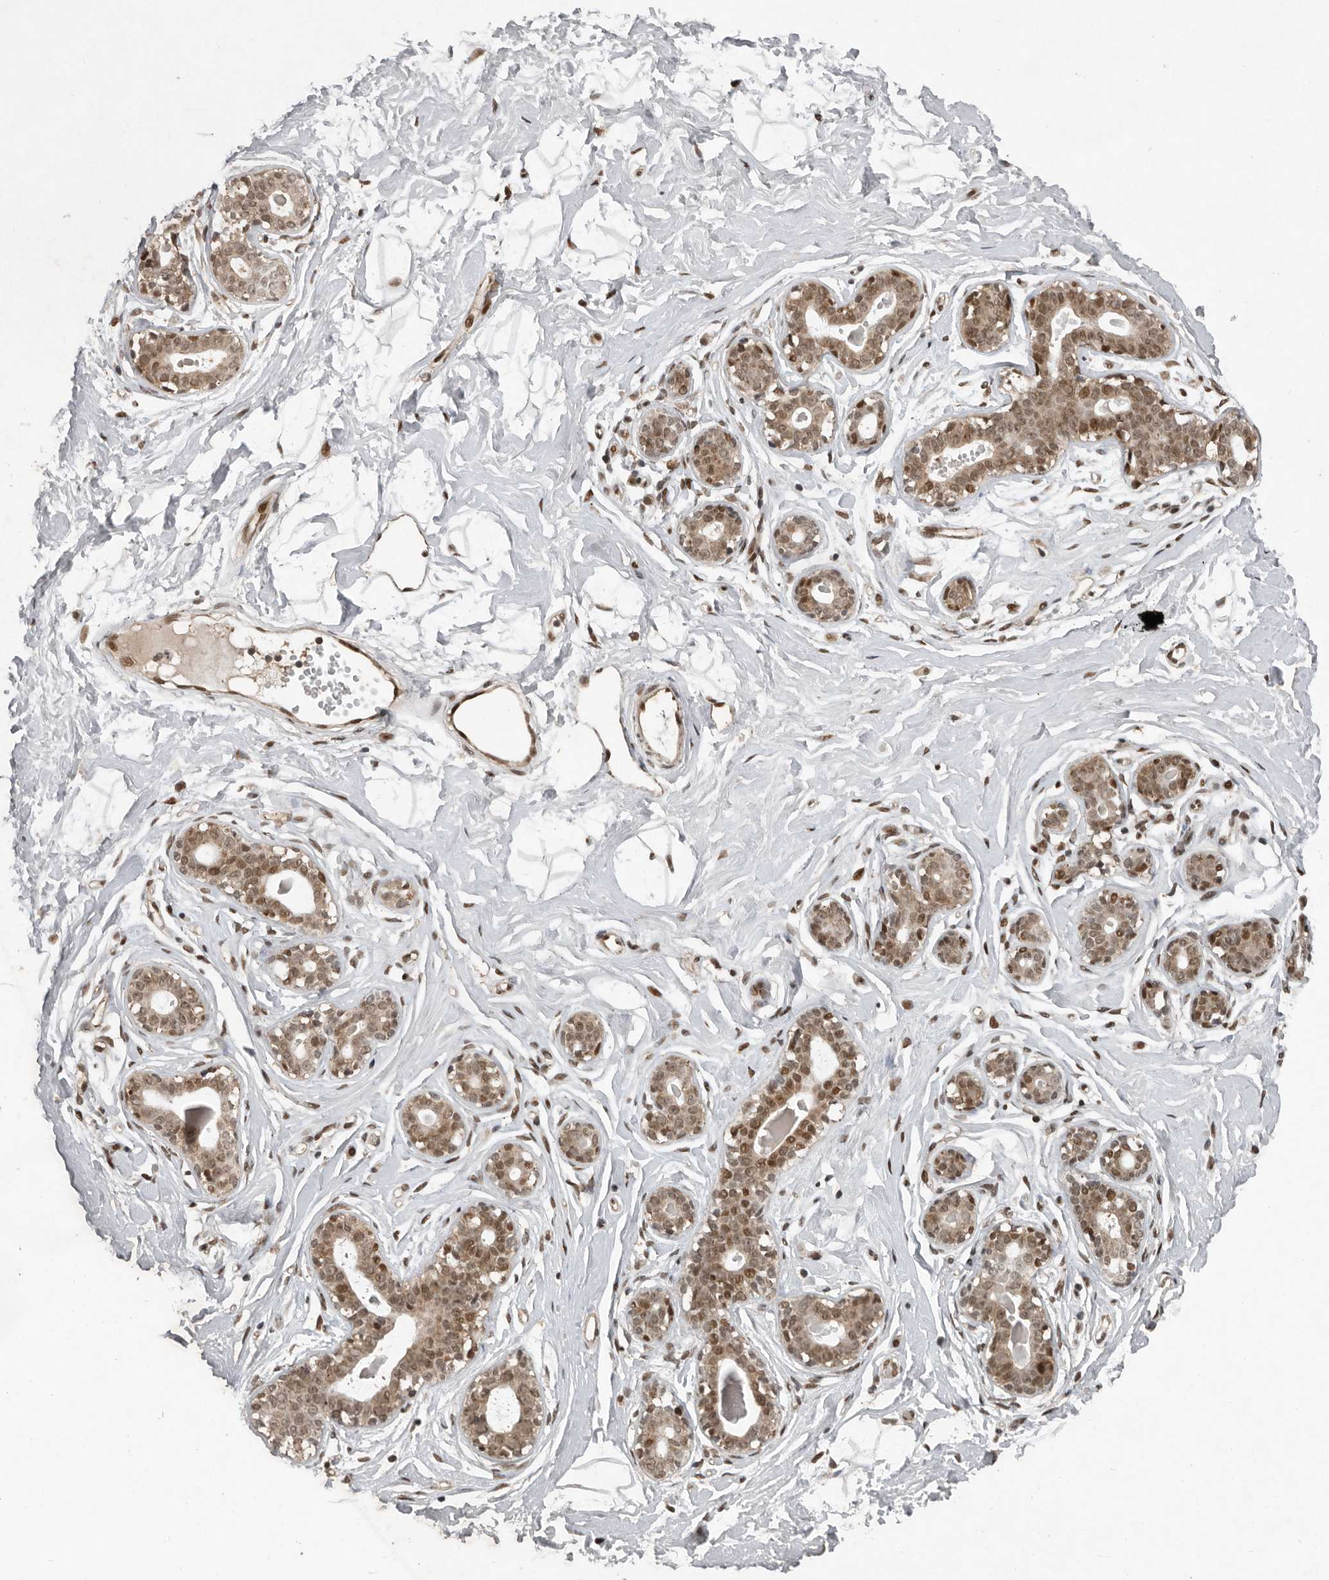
{"staining": {"intensity": "moderate", "quantity": ">75%", "location": "nuclear"}, "tissue": "breast", "cell_type": "Adipocytes", "image_type": "normal", "snomed": [{"axis": "morphology", "description": "Normal tissue, NOS"}, {"axis": "morphology", "description": "Adenoma, NOS"}, {"axis": "topography", "description": "Breast"}], "caption": "This image reveals immunohistochemistry staining of normal human breast, with medium moderate nuclear expression in about >75% of adipocytes.", "gene": "CDC27", "patient": {"sex": "female", "age": 23}}